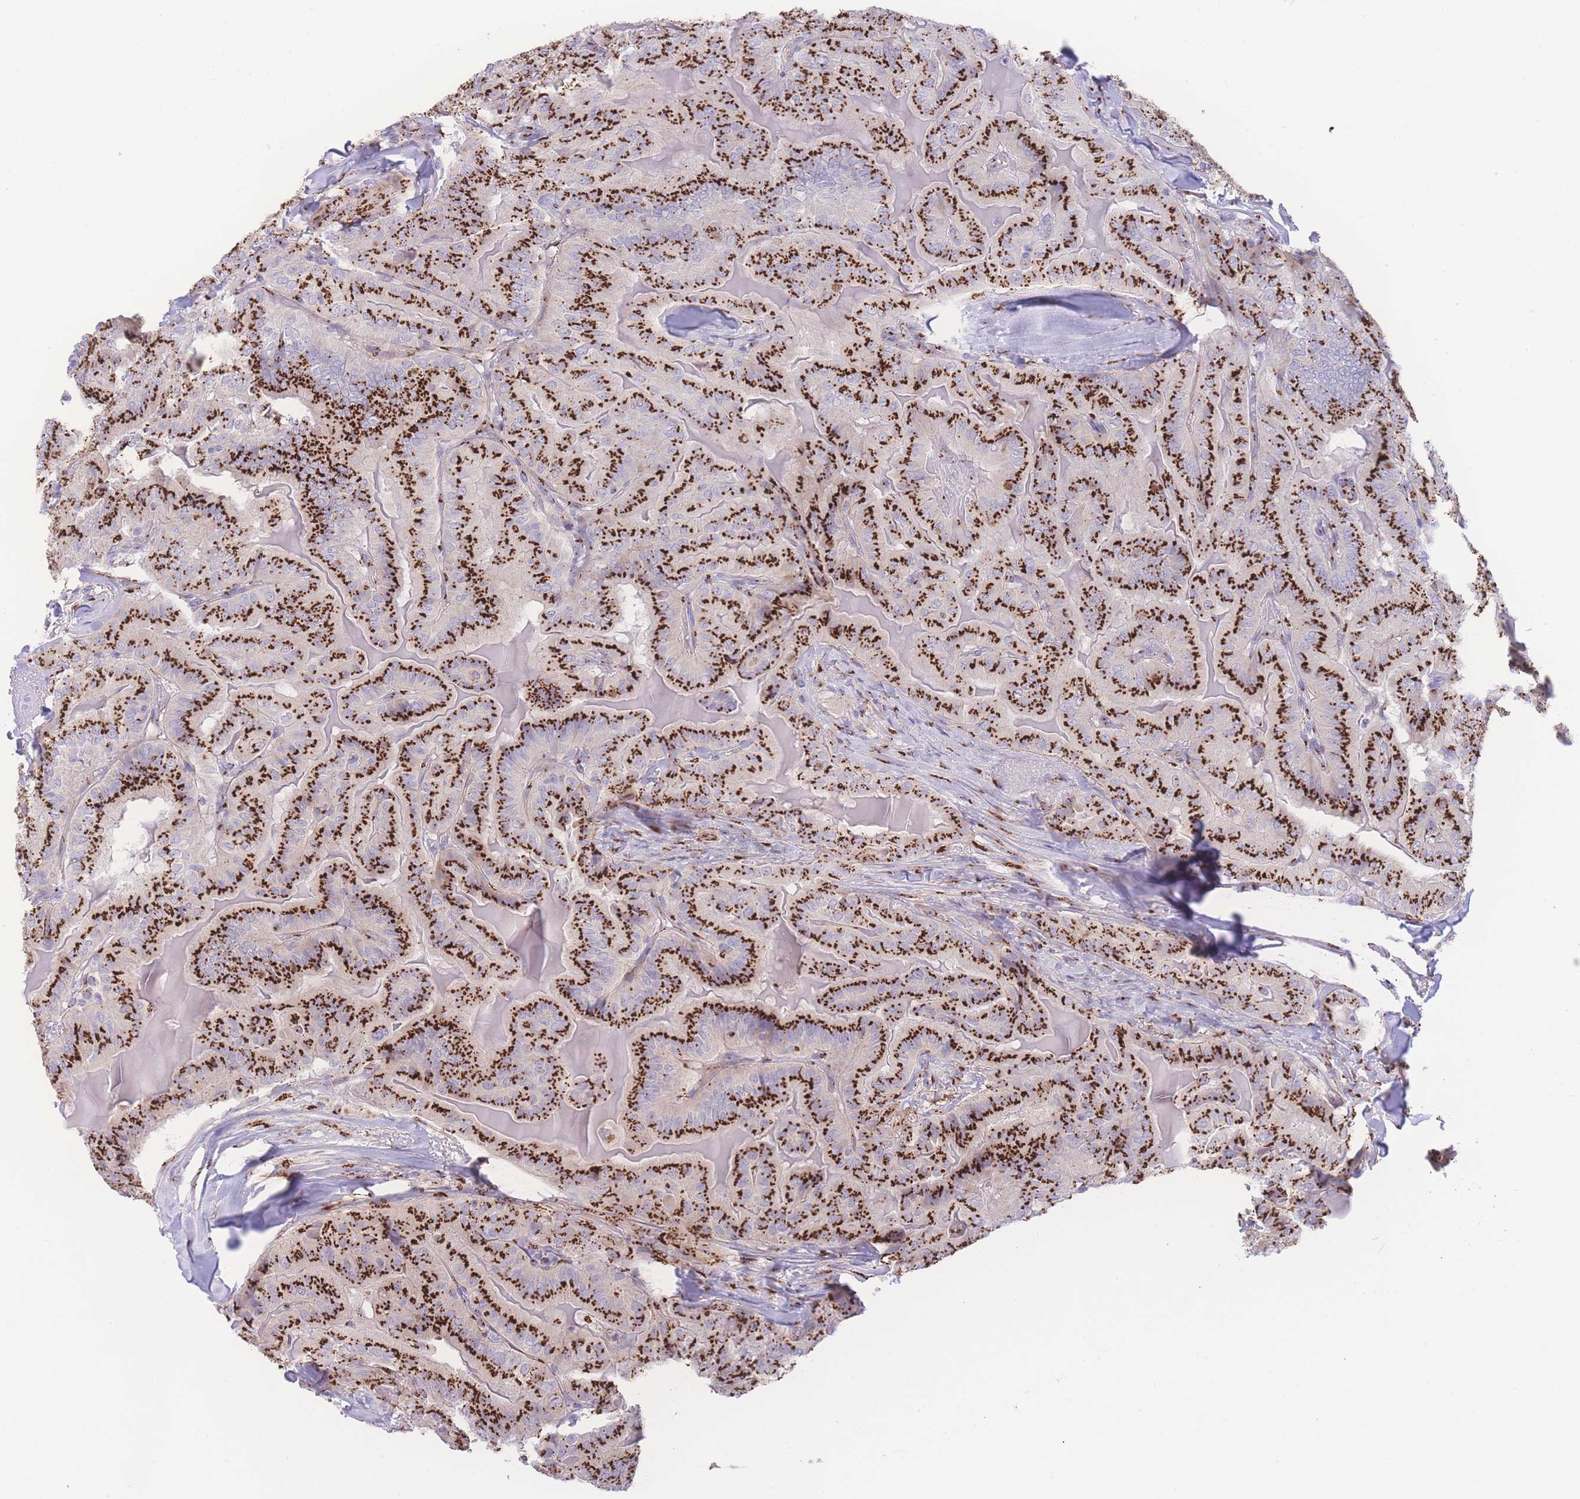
{"staining": {"intensity": "strong", "quantity": ">75%", "location": "cytoplasmic/membranous"}, "tissue": "thyroid cancer", "cell_type": "Tumor cells", "image_type": "cancer", "snomed": [{"axis": "morphology", "description": "Papillary adenocarcinoma, NOS"}, {"axis": "topography", "description": "Thyroid gland"}], "caption": "A brown stain highlights strong cytoplasmic/membranous expression of a protein in papillary adenocarcinoma (thyroid) tumor cells.", "gene": "GOLM2", "patient": {"sex": "female", "age": 68}}